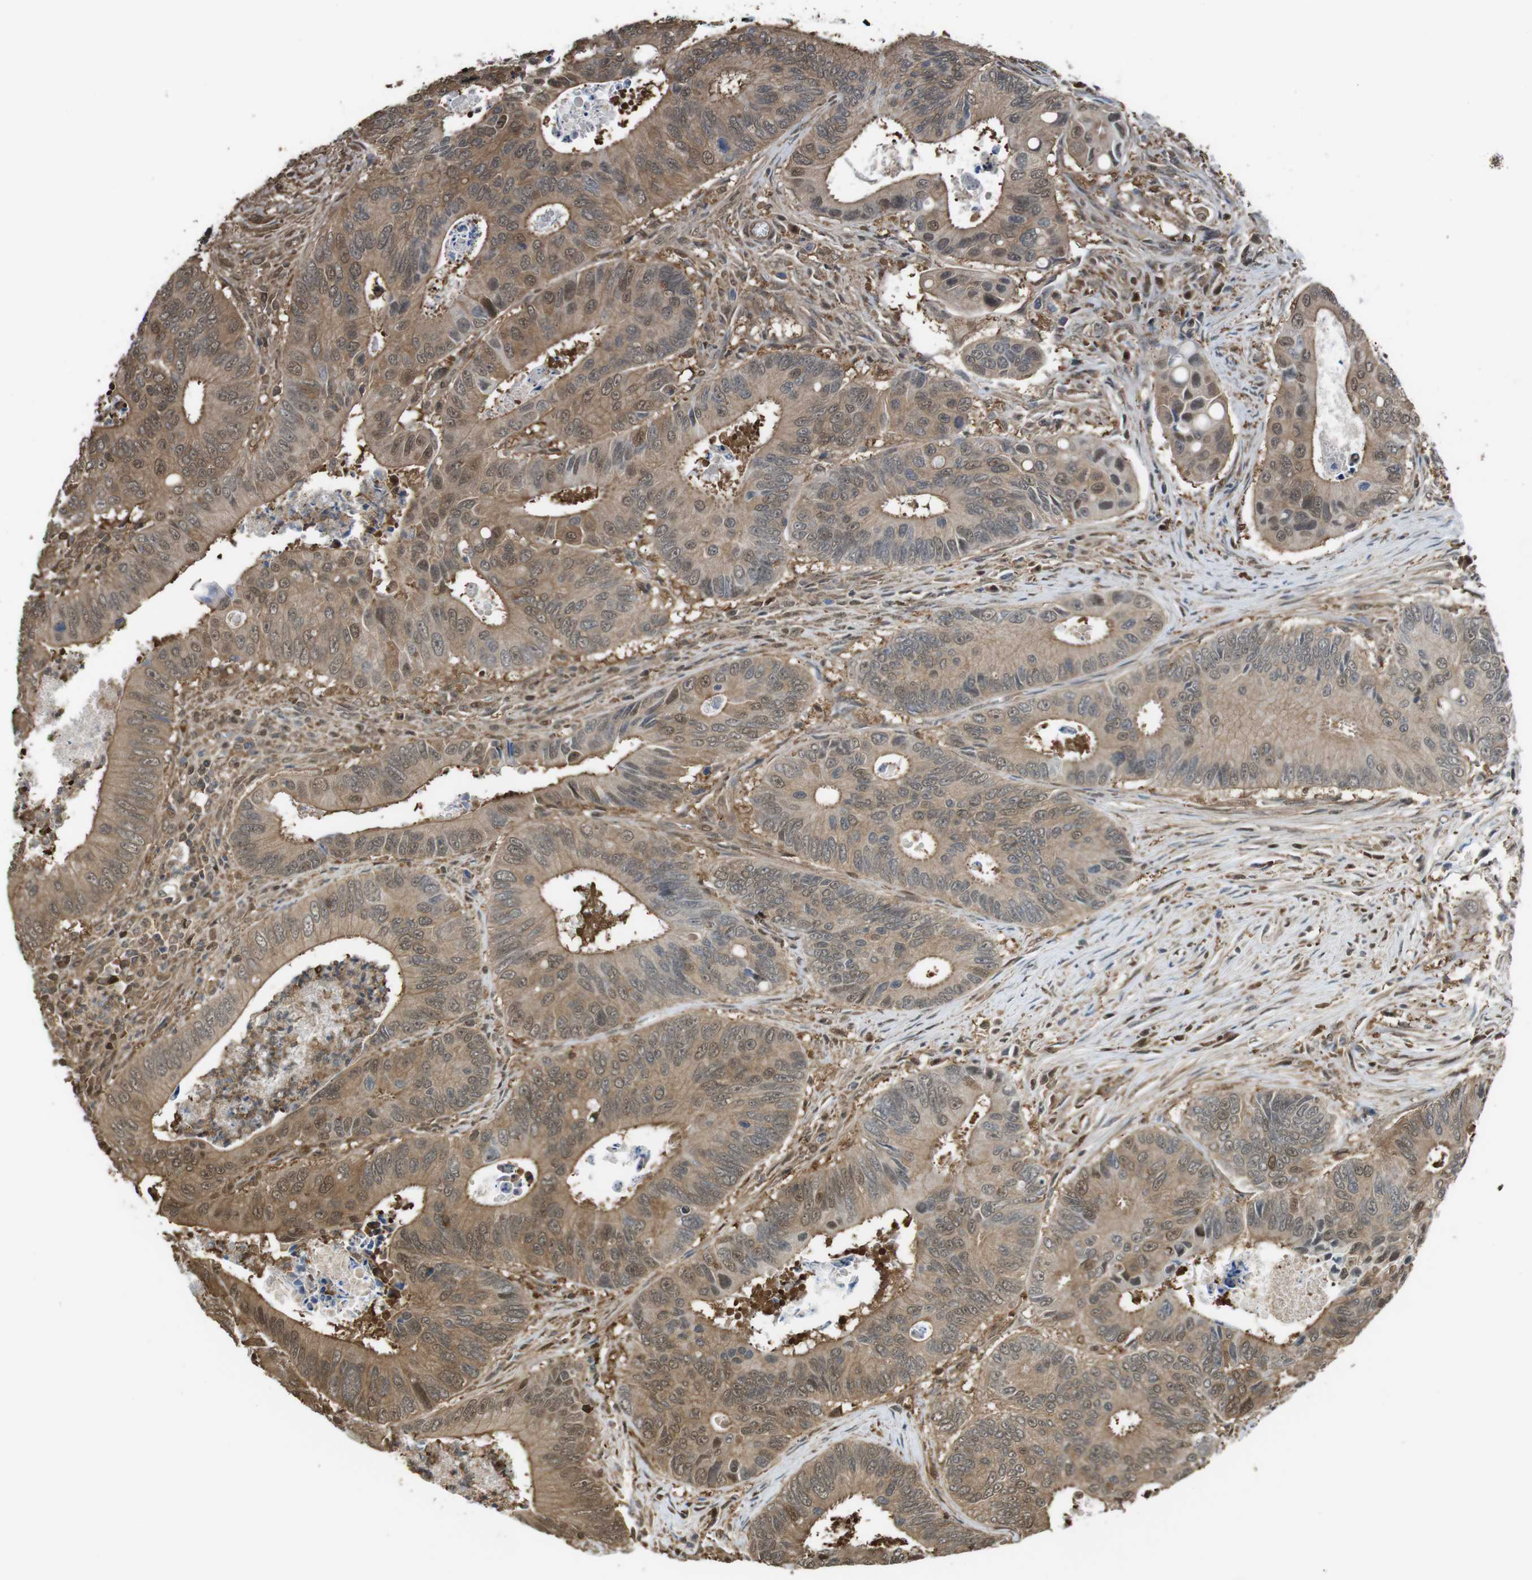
{"staining": {"intensity": "moderate", "quantity": ">75%", "location": "cytoplasmic/membranous,nuclear"}, "tissue": "colorectal cancer", "cell_type": "Tumor cells", "image_type": "cancer", "snomed": [{"axis": "morphology", "description": "Inflammation, NOS"}, {"axis": "morphology", "description": "Adenocarcinoma, NOS"}, {"axis": "topography", "description": "Colon"}], "caption": "A micrograph of human colorectal cancer (adenocarcinoma) stained for a protein exhibits moderate cytoplasmic/membranous and nuclear brown staining in tumor cells. The staining was performed using DAB, with brown indicating positive protein expression. Nuclei are stained blue with hematoxylin.", "gene": "ARHGDIA", "patient": {"sex": "male", "age": 72}}